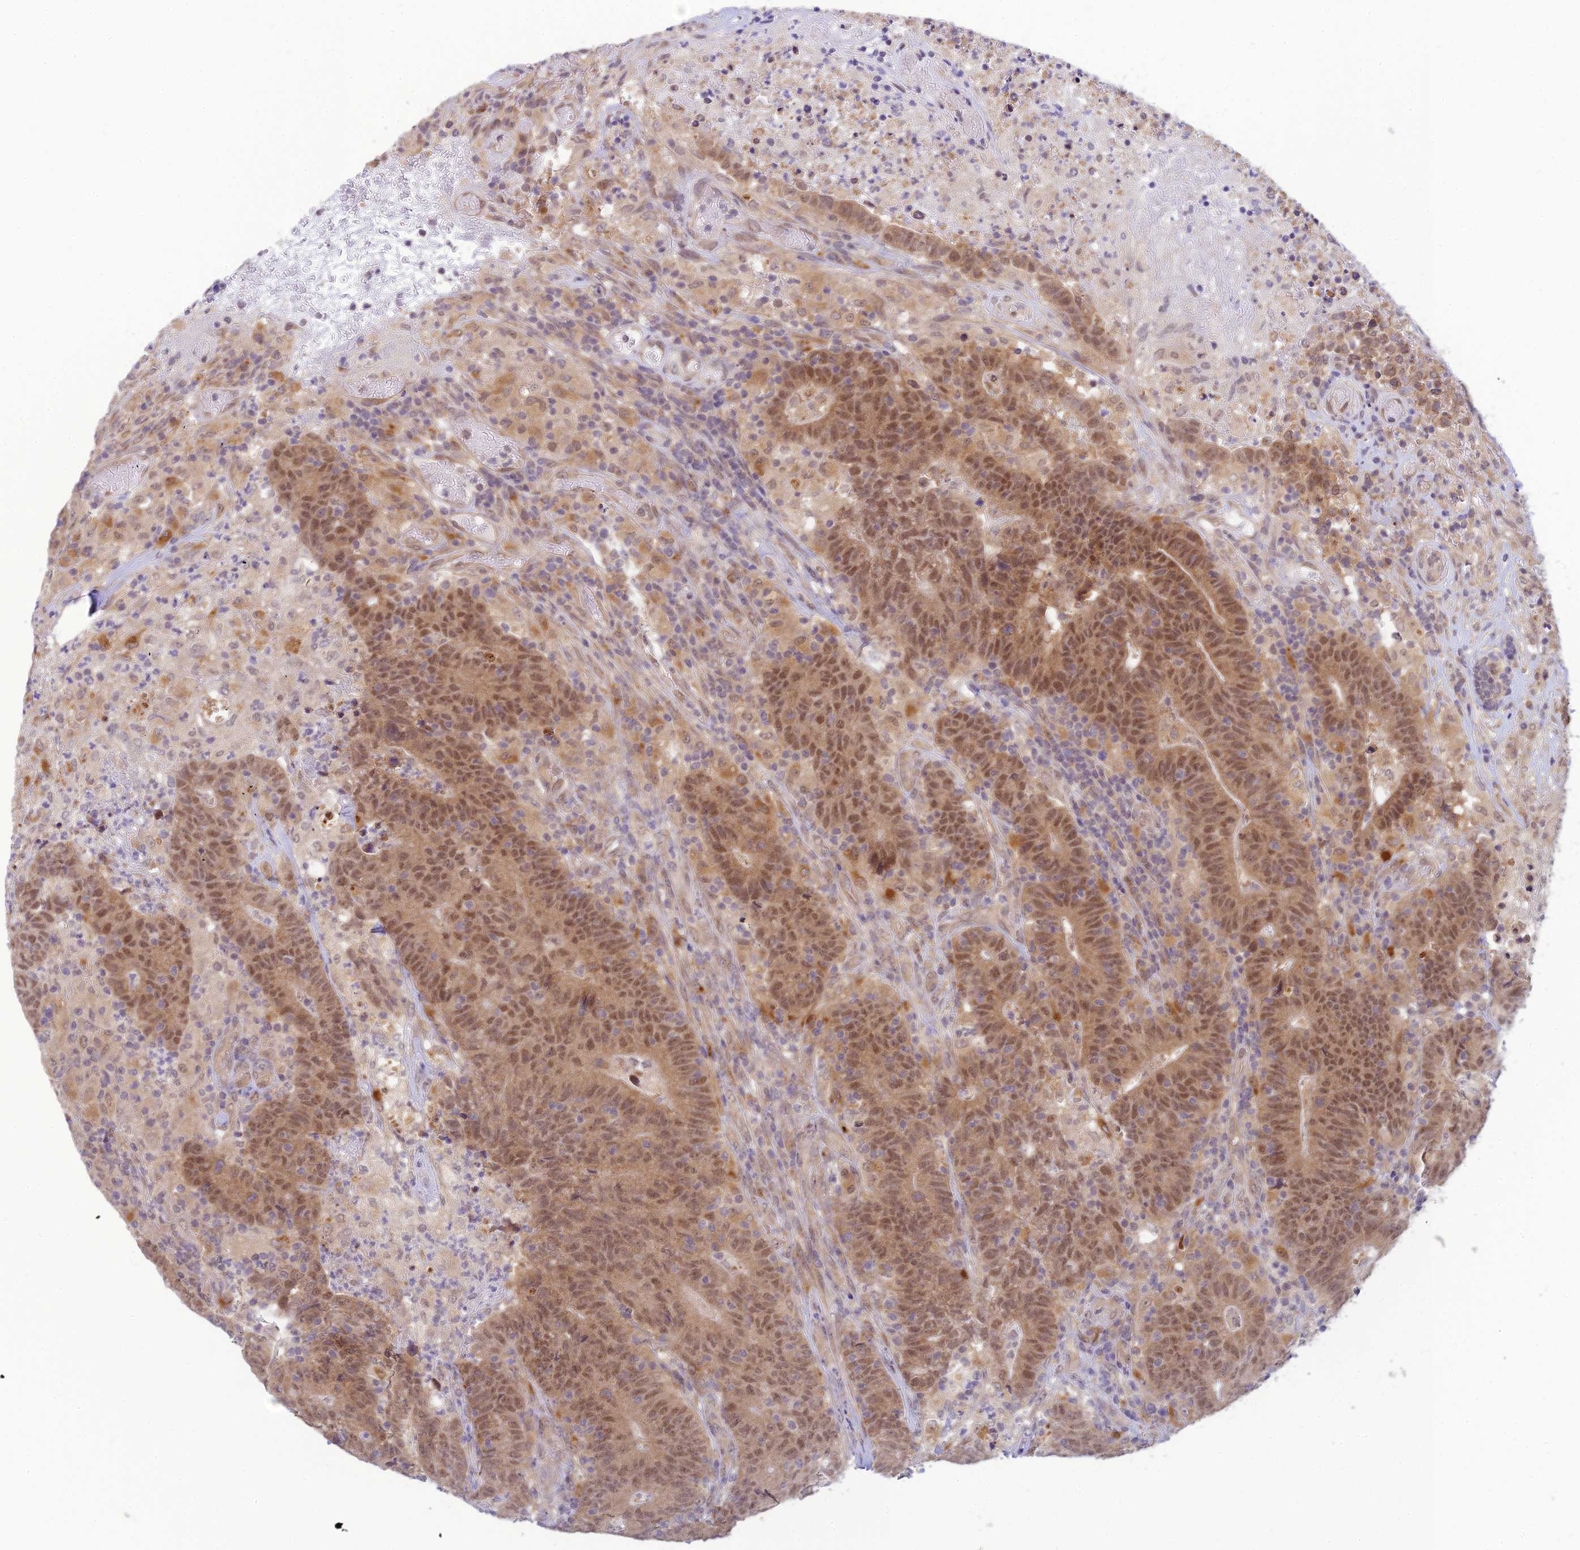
{"staining": {"intensity": "moderate", "quantity": ">75%", "location": "nuclear"}, "tissue": "colorectal cancer", "cell_type": "Tumor cells", "image_type": "cancer", "snomed": [{"axis": "morphology", "description": "Adenocarcinoma, NOS"}, {"axis": "topography", "description": "Colon"}], "caption": "Protein expression by immunohistochemistry reveals moderate nuclear positivity in approximately >75% of tumor cells in colorectal cancer (adenocarcinoma).", "gene": "SKIC8", "patient": {"sex": "female", "age": 75}}